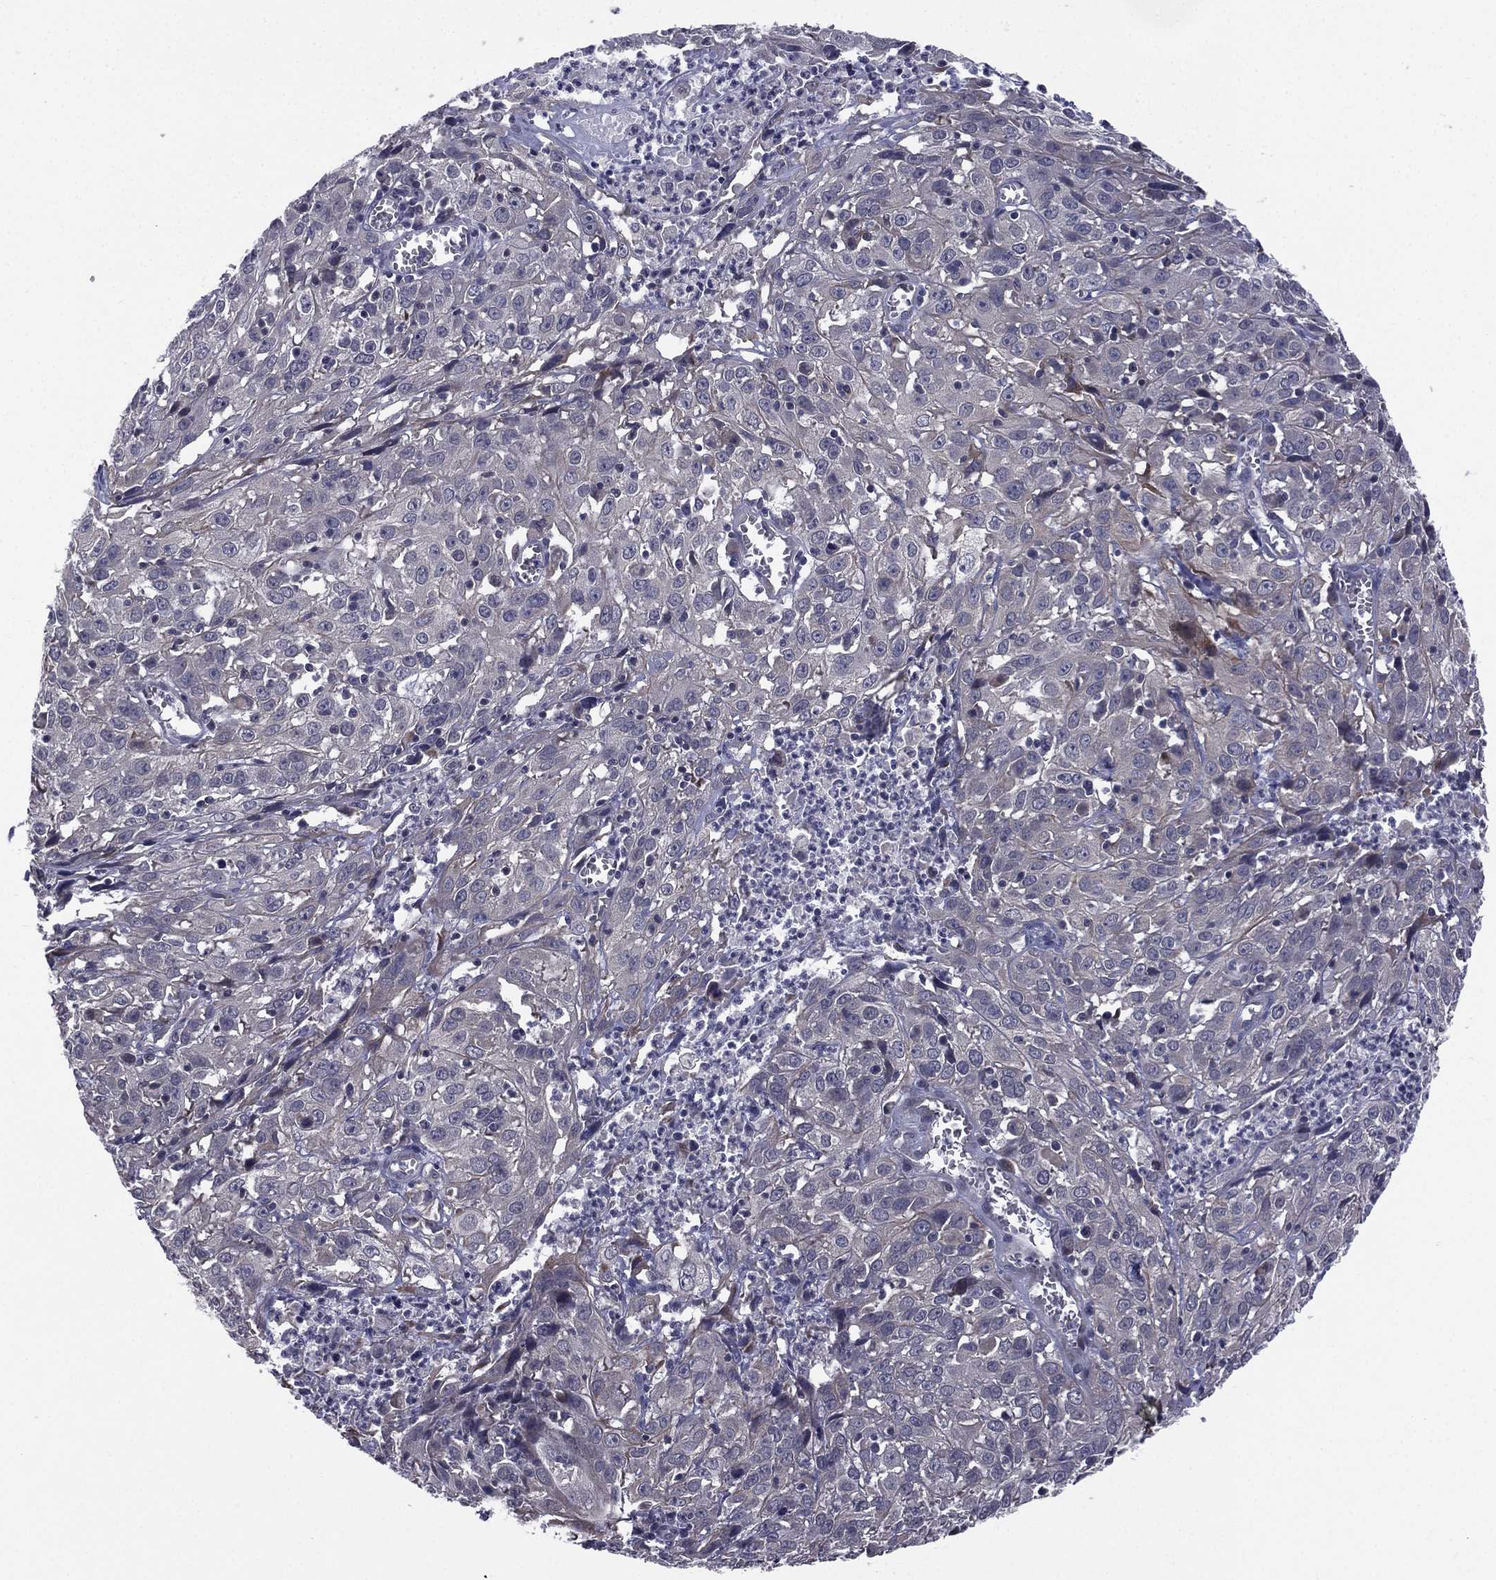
{"staining": {"intensity": "negative", "quantity": "none", "location": "none"}, "tissue": "cervical cancer", "cell_type": "Tumor cells", "image_type": "cancer", "snomed": [{"axis": "morphology", "description": "Squamous cell carcinoma, NOS"}, {"axis": "topography", "description": "Cervix"}], "caption": "IHC image of neoplastic tissue: cervical squamous cell carcinoma stained with DAB shows no significant protein positivity in tumor cells.", "gene": "ACTRT2", "patient": {"sex": "female", "age": 32}}